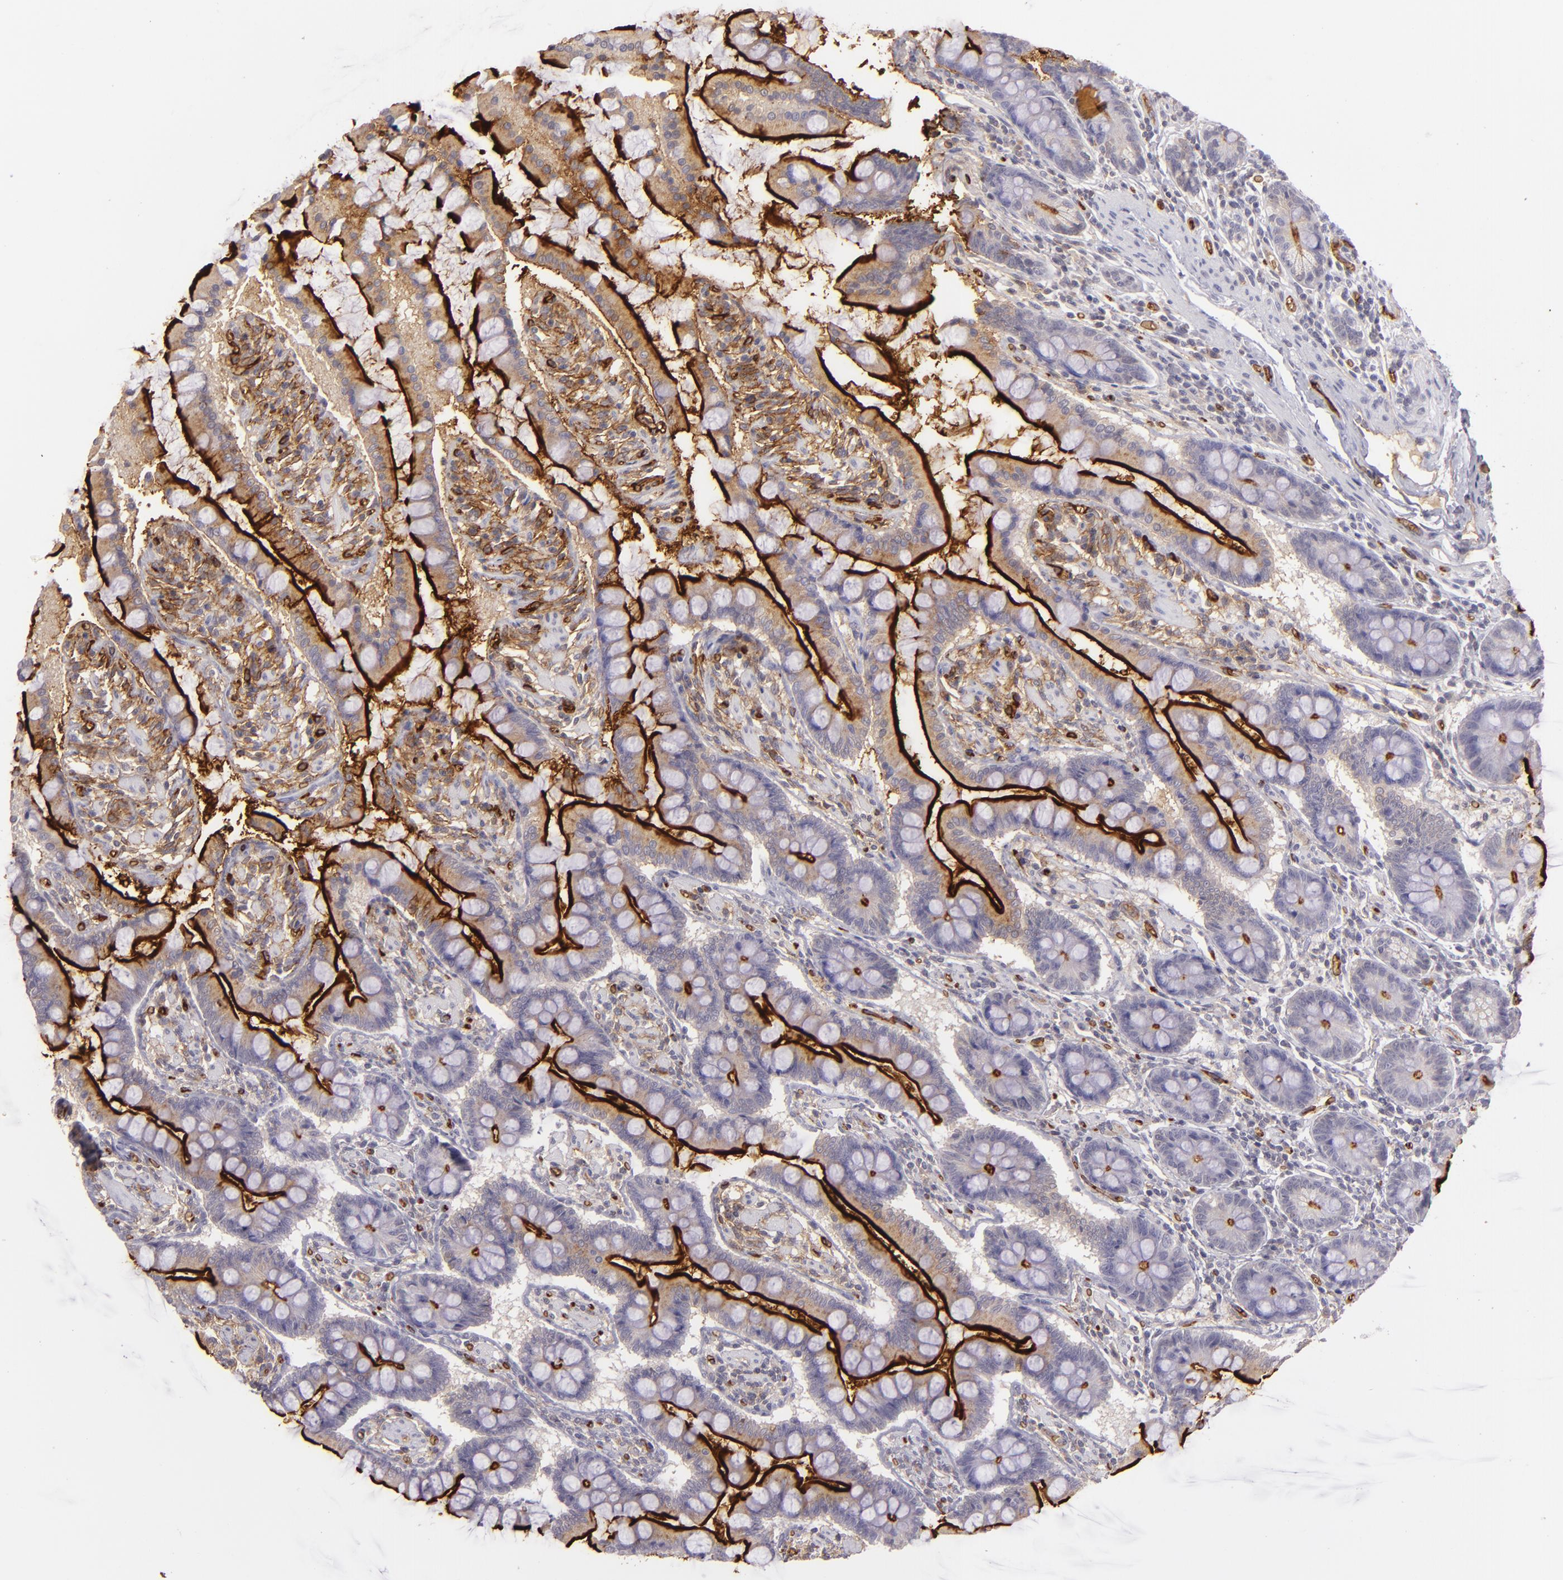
{"staining": {"intensity": "strong", "quantity": "25%-75%", "location": "cytoplasmic/membranous"}, "tissue": "small intestine", "cell_type": "Glandular cells", "image_type": "normal", "snomed": [{"axis": "morphology", "description": "Normal tissue, NOS"}, {"axis": "topography", "description": "Small intestine"}], "caption": "IHC micrograph of unremarkable human small intestine stained for a protein (brown), which displays high levels of strong cytoplasmic/membranous positivity in approximately 25%-75% of glandular cells.", "gene": "ACE", "patient": {"sex": "male", "age": 41}}